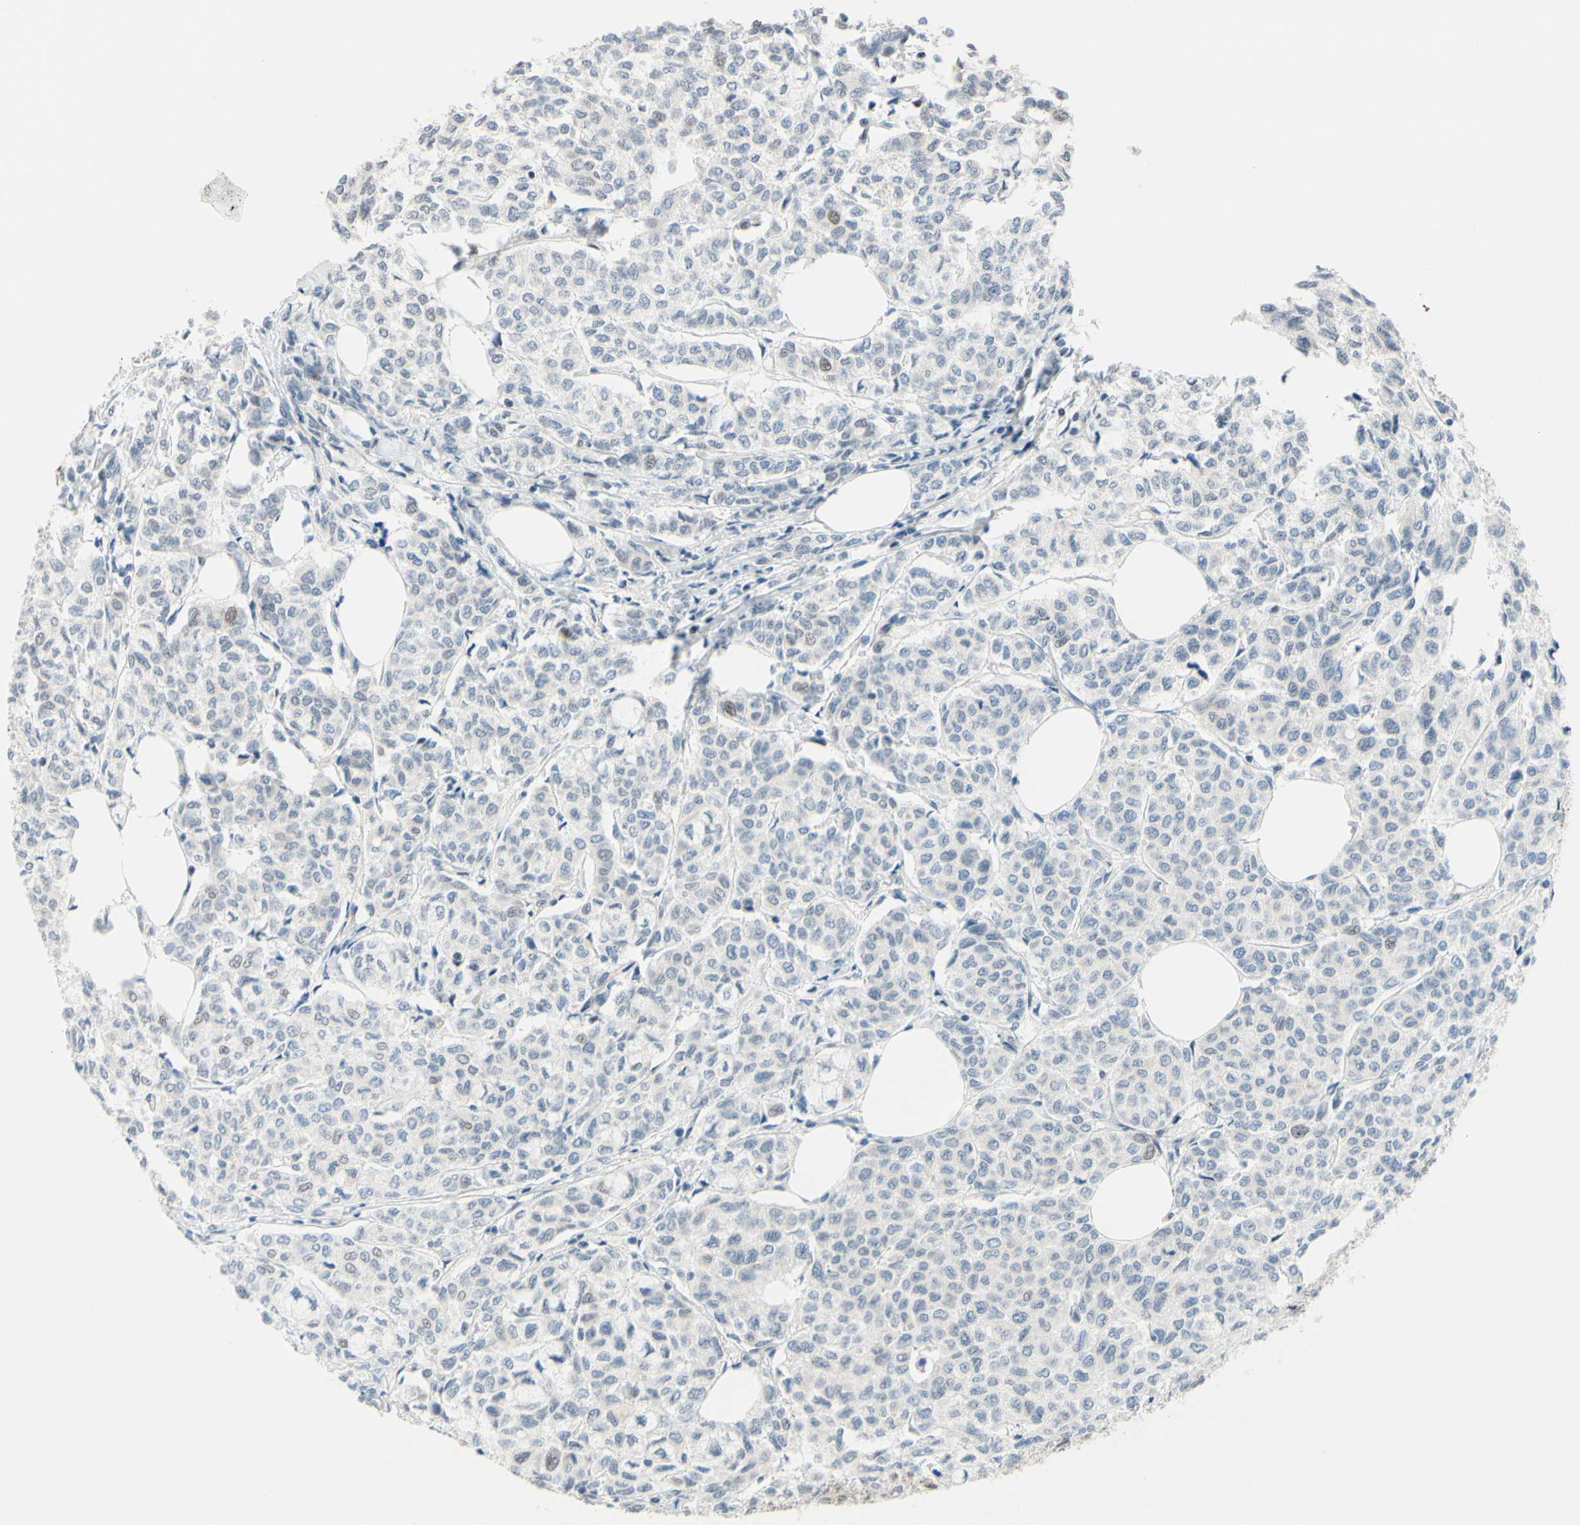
{"staining": {"intensity": "weak", "quantity": "<25%", "location": "nuclear"}, "tissue": "breast cancer", "cell_type": "Tumor cells", "image_type": "cancer", "snomed": [{"axis": "morphology", "description": "Lobular carcinoma"}, {"axis": "topography", "description": "Breast"}], "caption": "The photomicrograph exhibits no significant positivity in tumor cells of lobular carcinoma (breast). (DAB (3,3'-diaminobenzidine) immunohistochemistry (IHC) with hematoxylin counter stain).", "gene": "SUFU", "patient": {"sex": "female", "age": 60}}